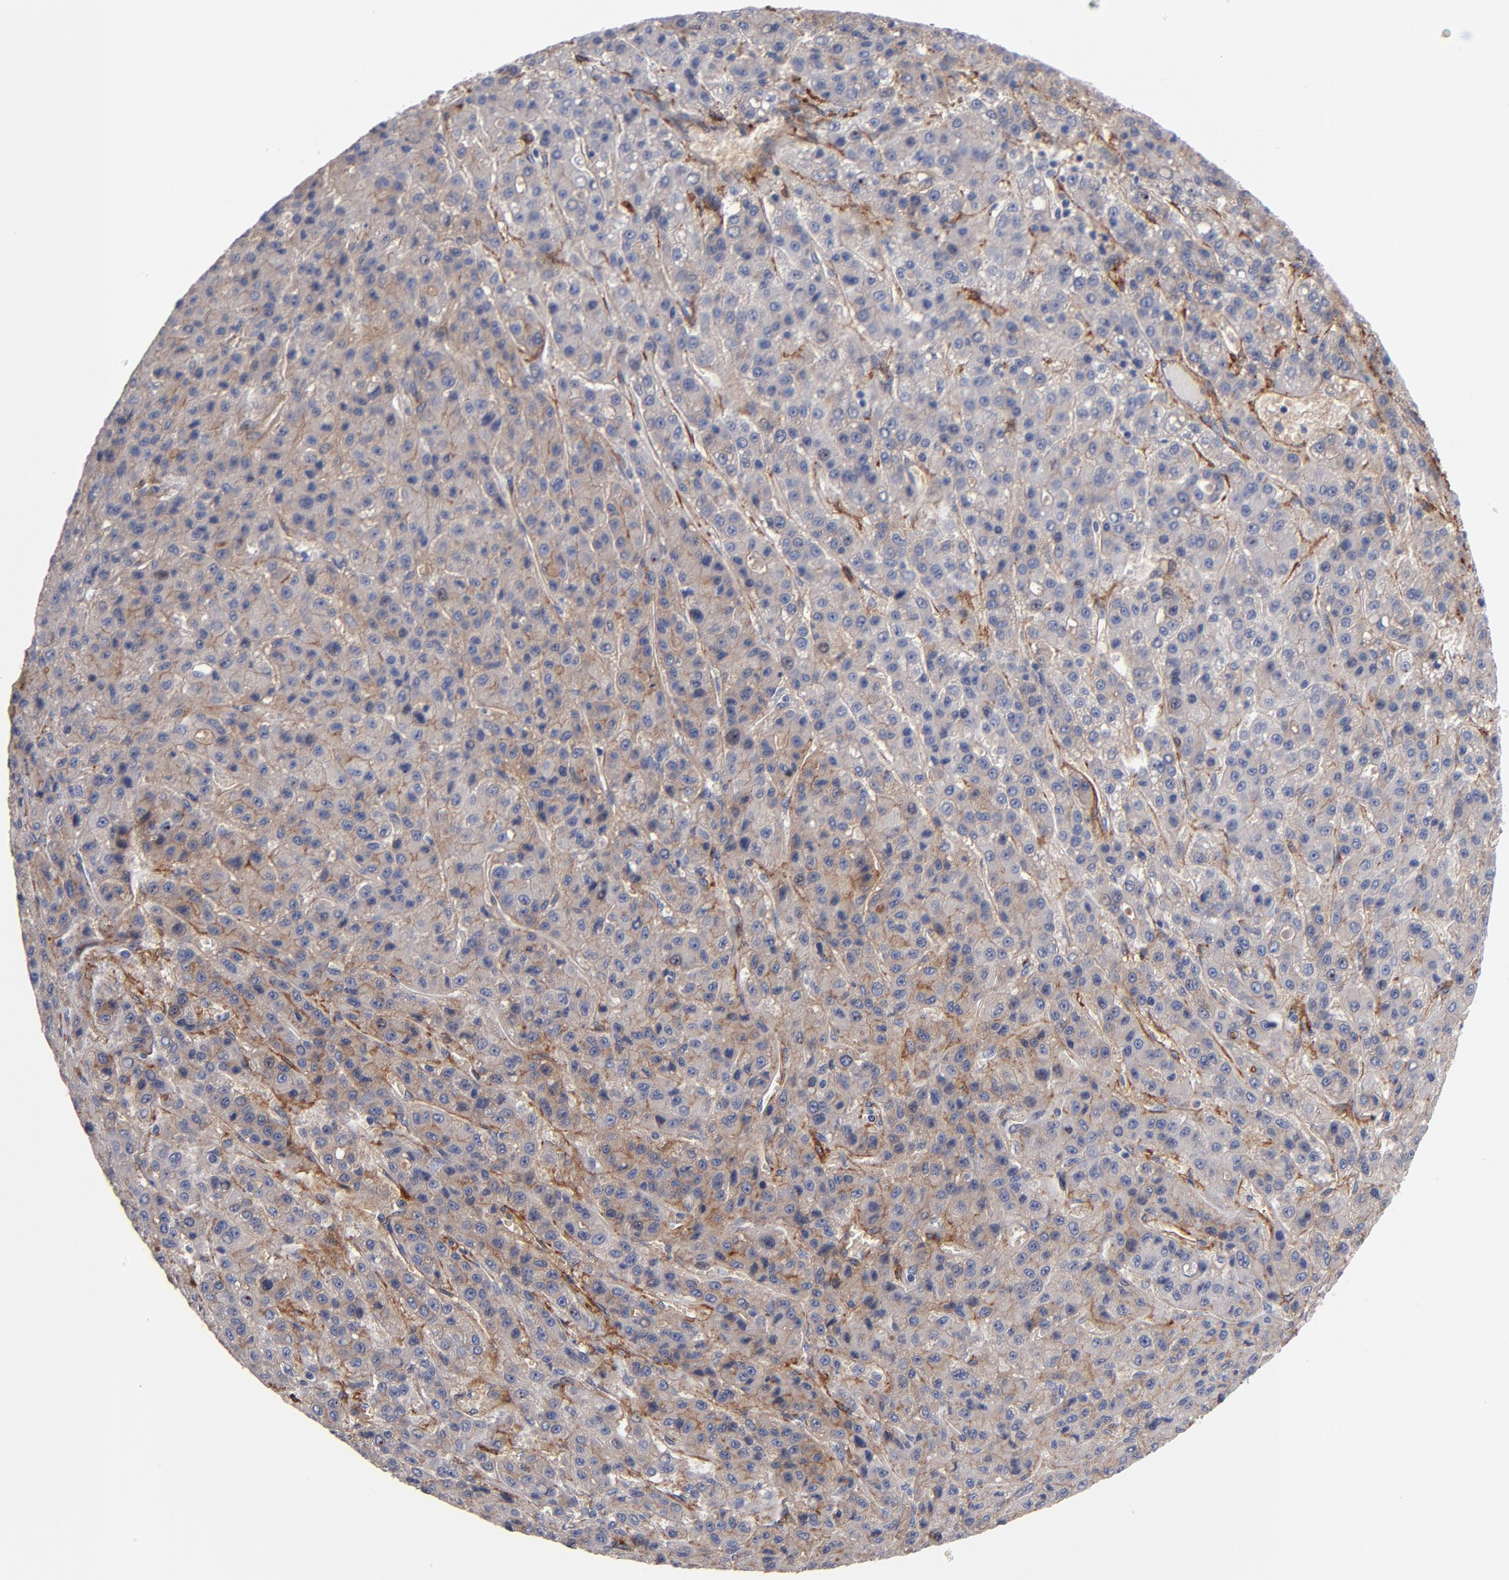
{"staining": {"intensity": "moderate", "quantity": ">75%", "location": "cytoplasmic/membranous"}, "tissue": "liver cancer", "cell_type": "Tumor cells", "image_type": "cancer", "snomed": [{"axis": "morphology", "description": "Carcinoma, Hepatocellular, NOS"}, {"axis": "topography", "description": "Liver"}], "caption": "The histopathology image exhibits staining of liver hepatocellular carcinoma, revealing moderate cytoplasmic/membranous protein expression (brown color) within tumor cells. Ihc stains the protein in brown and the nuclei are stained blue.", "gene": "PLSCR4", "patient": {"sex": "male", "age": 70}}